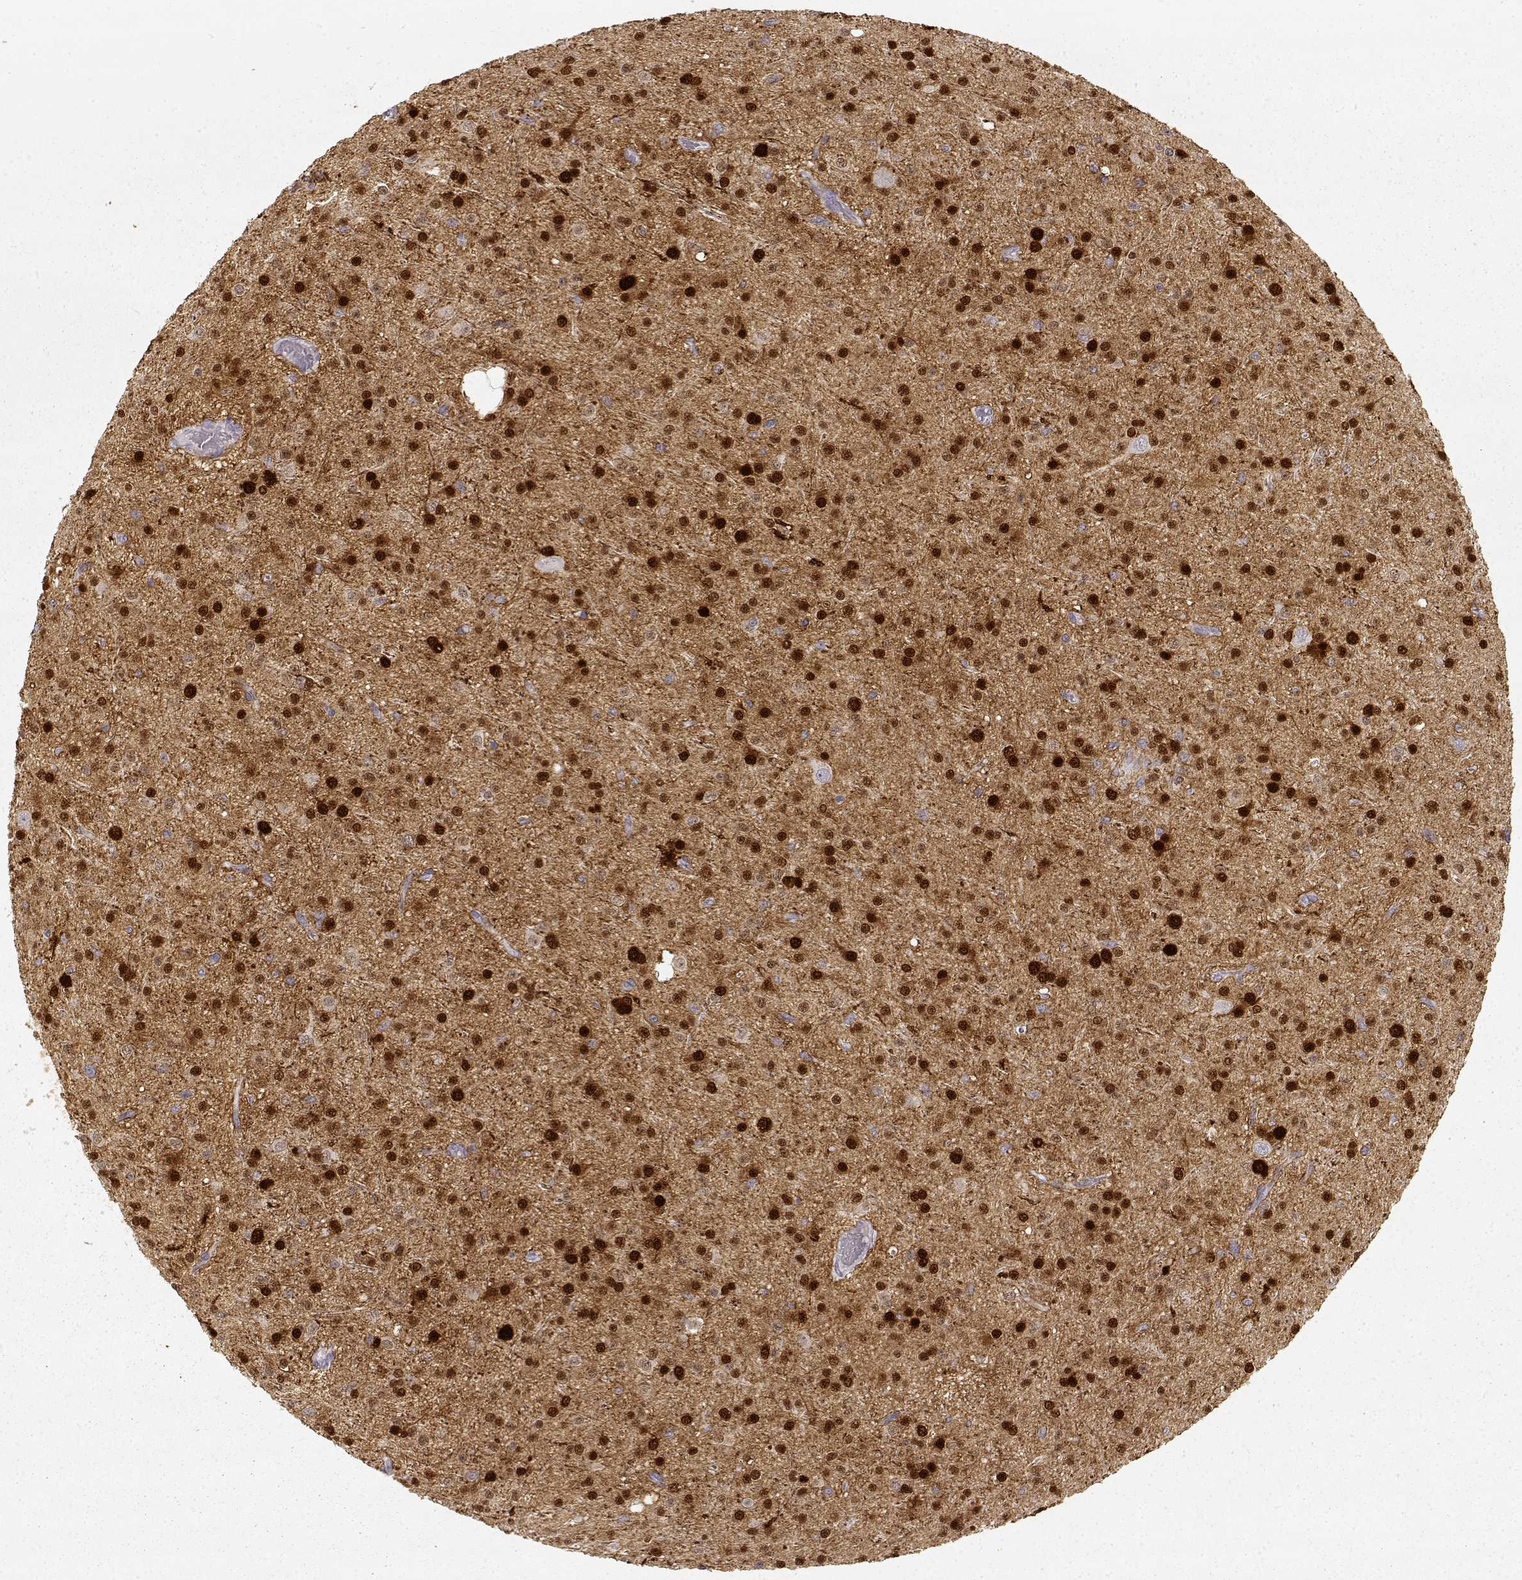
{"staining": {"intensity": "weak", "quantity": ">75%", "location": "nuclear"}, "tissue": "glioma", "cell_type": "Tumor cells", "image_type": "cancer", "snomed": [{"axis": "morphology", "description": "Glioma, malignant, Low grade"}, {"axis": "topography", "description": "Brain"}], "caption": "Immunohistochemistry photomicrograph of neoplastic tissue: human glioma stained using immunohistochemistry (IHC) shows low levels of weak protein expression localized specifically in the nuclear of tumor cells, appearing as a nuclear brown color.", "gene": "S100B", "patient": {"sex": "male", "age": 27}}